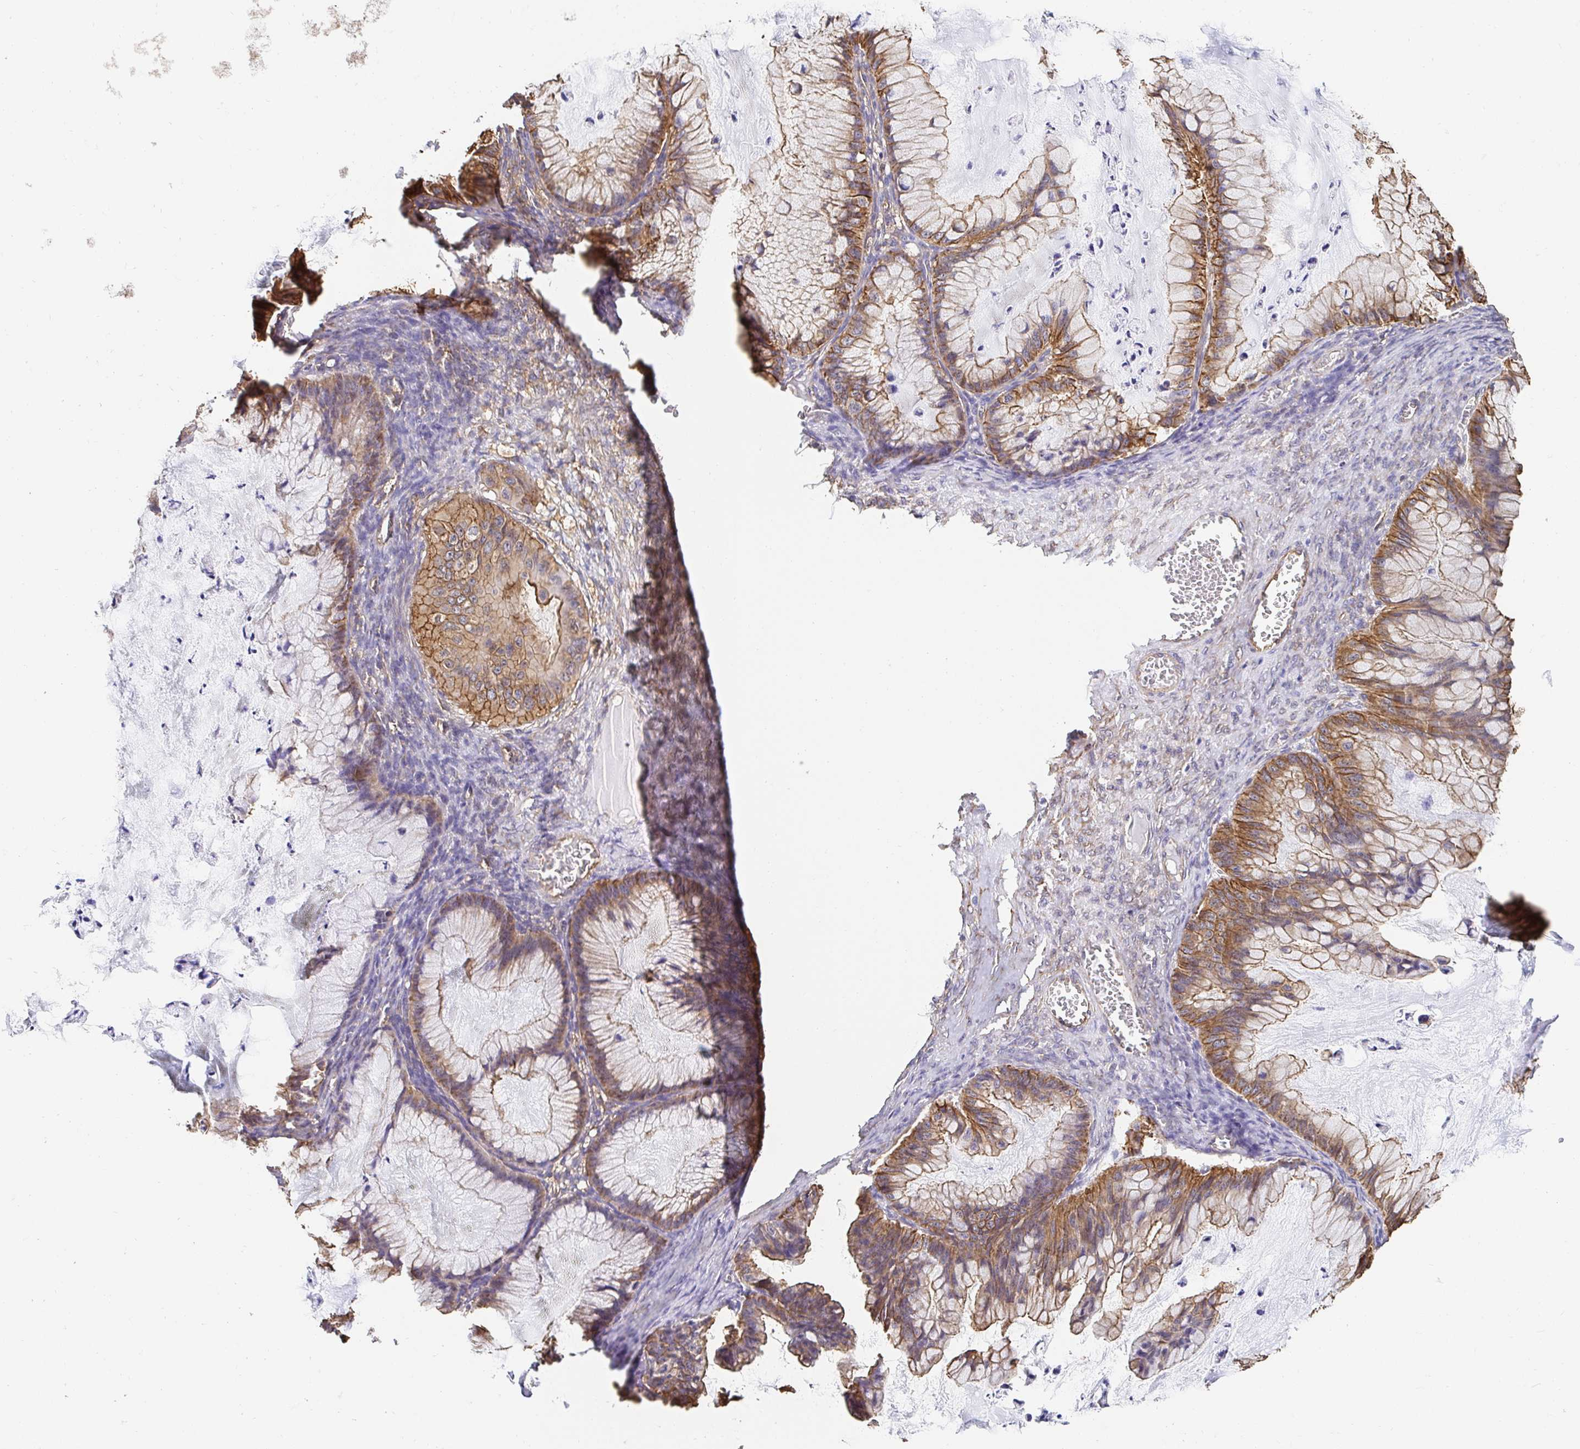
{"staining": {"intensity": "moderate", "quantity": ">75%", "location": "cytoplasmic/membranous"}, "tissue": "ovarian cancer", "cell_type": "Tumor cells", "image_type": "cancer", "snomed": [{"axis": "morphology", "description": "Cystadenocarcinoma, mucinous, NOS"}, {"axis": "topography", "description": "Ovary"}], "caption": "Protein analysis of ovarian mucinous cystadenocarcinoma tissue shows moderate cytoplasmic/membranous positivity in about >75% of tumor cells.", "gene": "CTTN", "patient": {"sex": "female", "age": 72}}